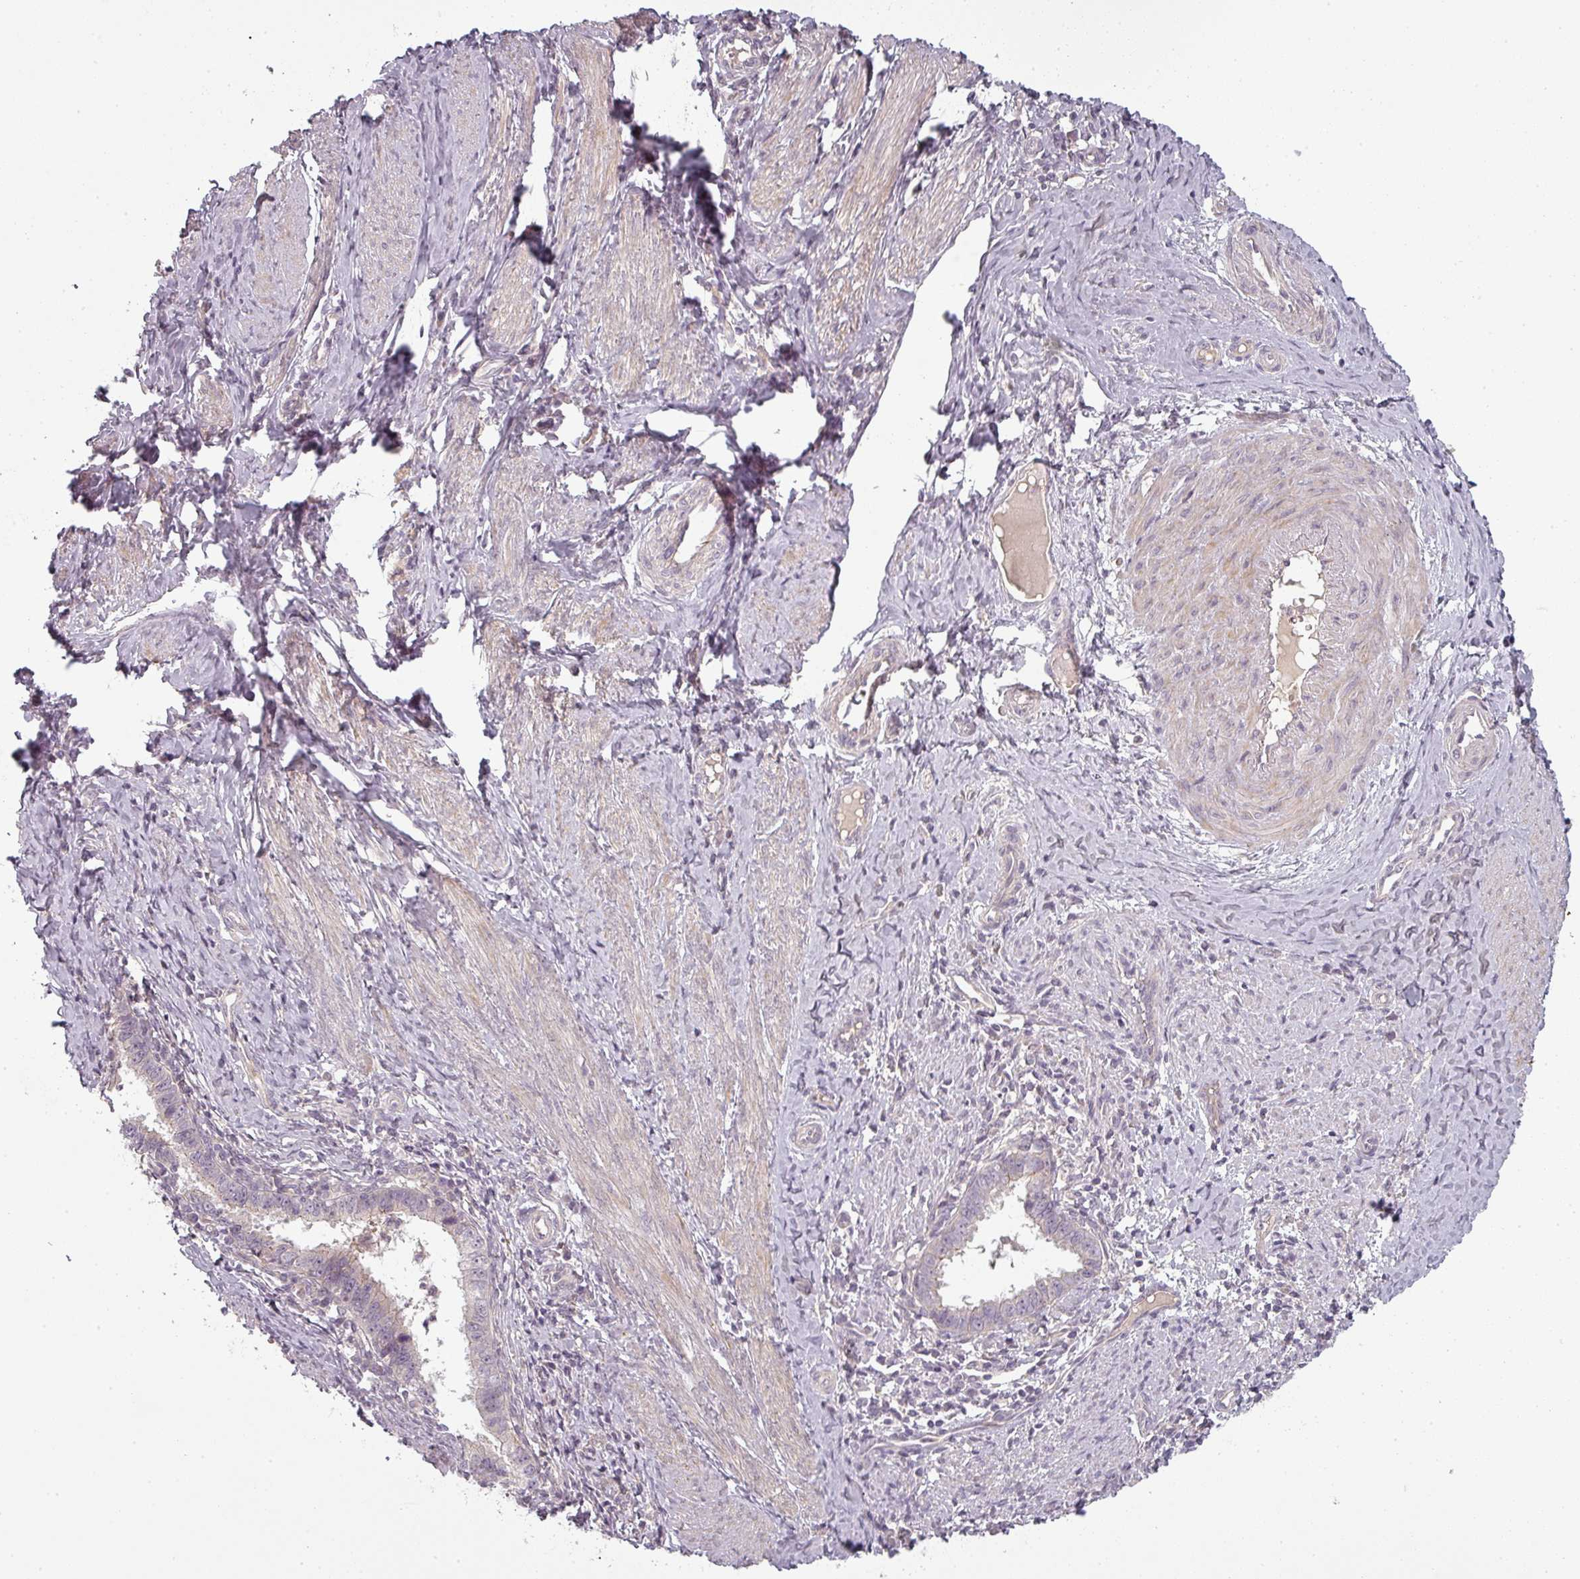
{"staining": {"intensity": "negative", "quantity": "none", "location": "none"}, "tissue": "cervical cancer", "cell_type": "Tumor cells", "image_type": "cancer", "snomed": [{"axis": "morphology", "description": "Adenocarcinoma, NOS"}, {"axis": "topography", "description": "Cervix"}], "caption": "Immunohistochemistry of human cervical adenocarcinoma displays no positivity in tumor cells. (DAB (3,3'-diaminobenzidine) immunohistochemistry, high magnification).", "gene": "SLC16A9", "patient": {"sex": "female", "age": 36}}